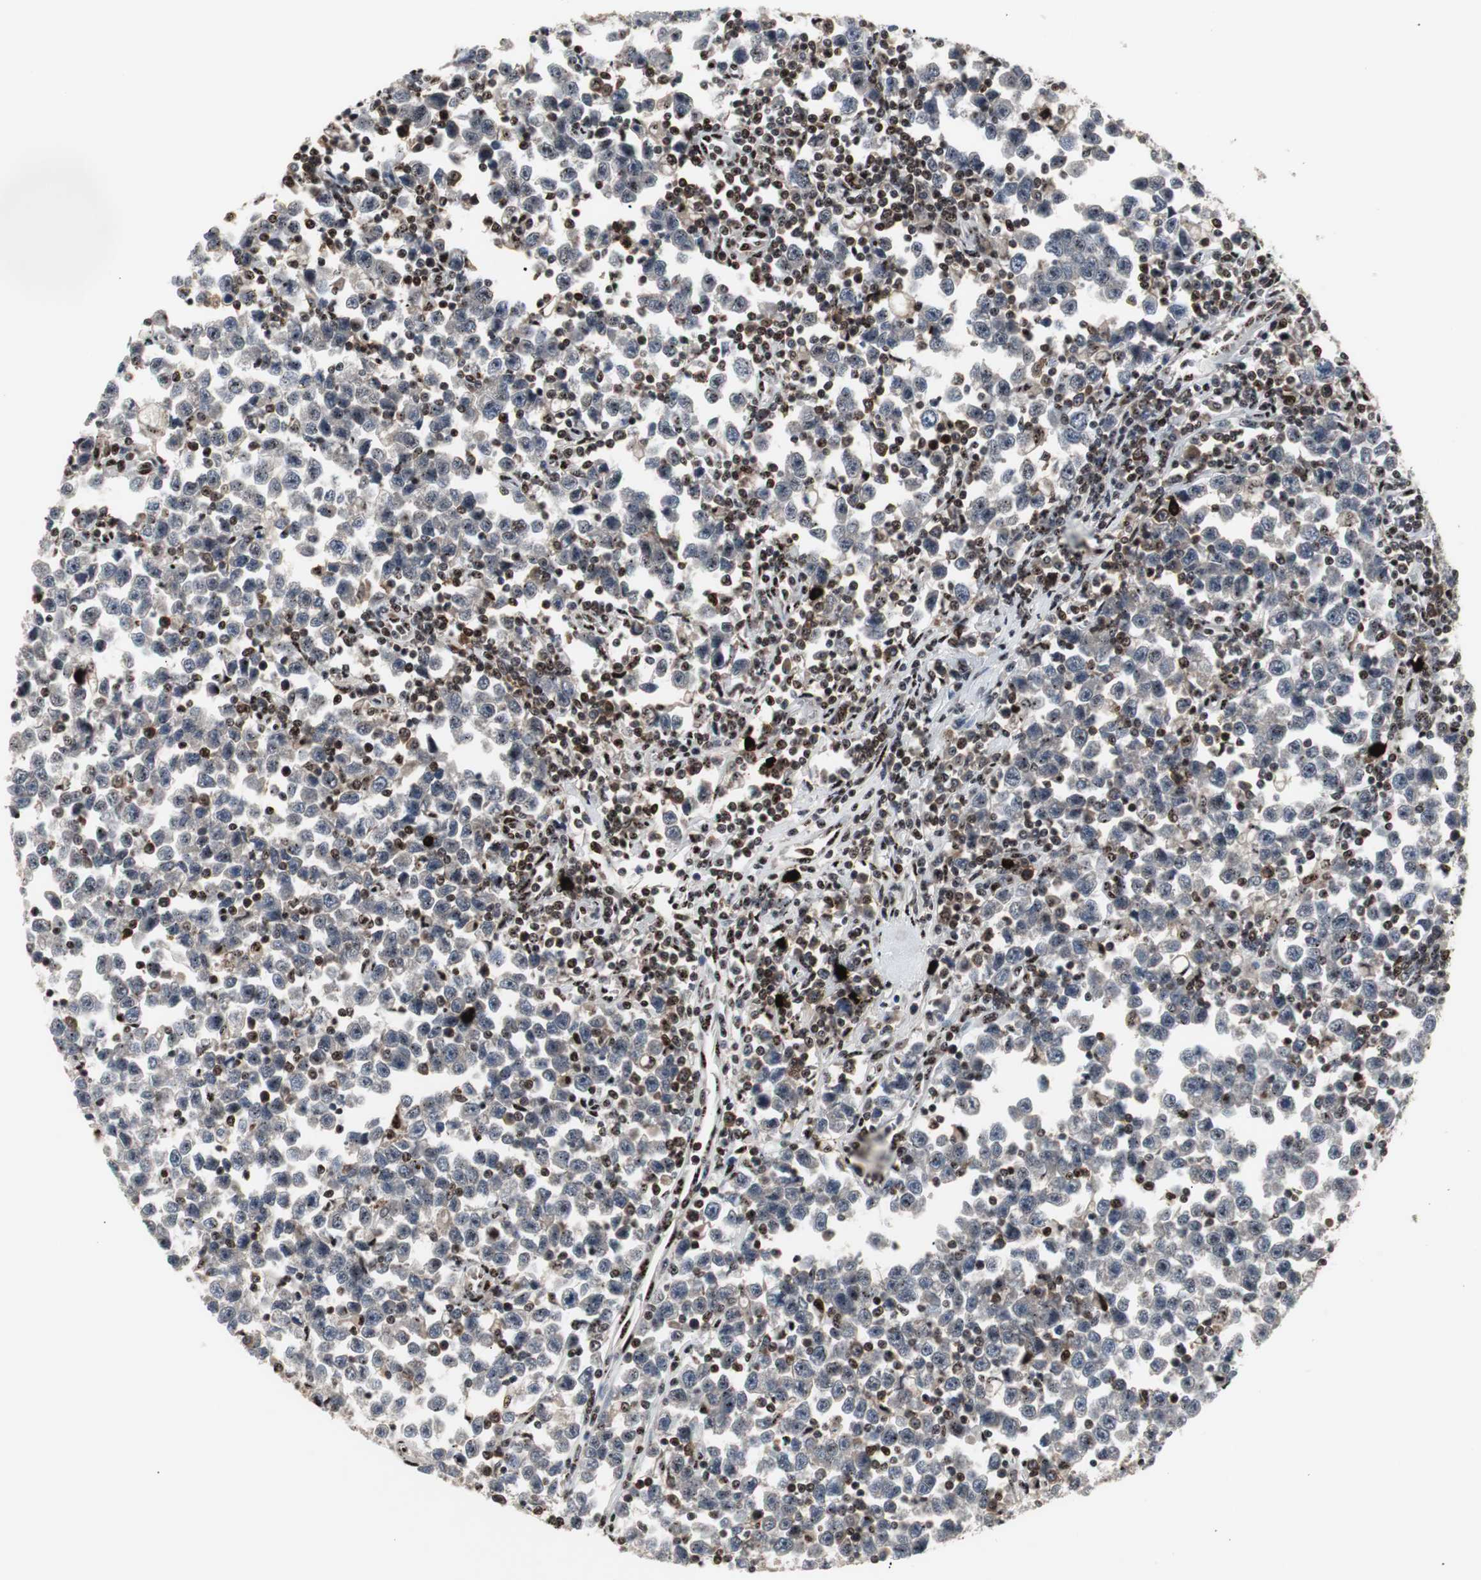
{"staining": {"intensity": "negative", "quantity": "none", "location": "none"}, "tissue": "testis cancer", "cell_type": "Tumor cells", "image_type": "cancer", "snomed": [{"axis": "morphology", "description": "Seminoma, NOS"}, {"axis": "topography", "description": "Testis"}], "caption": "DAB (3,3'-diaminobenzidine) immunohistochemical staining of seminoma (testis) displays no significant staining in tumor cells.", "gene": "GRK2", "patient": {"sex": "male", "age": 43}}